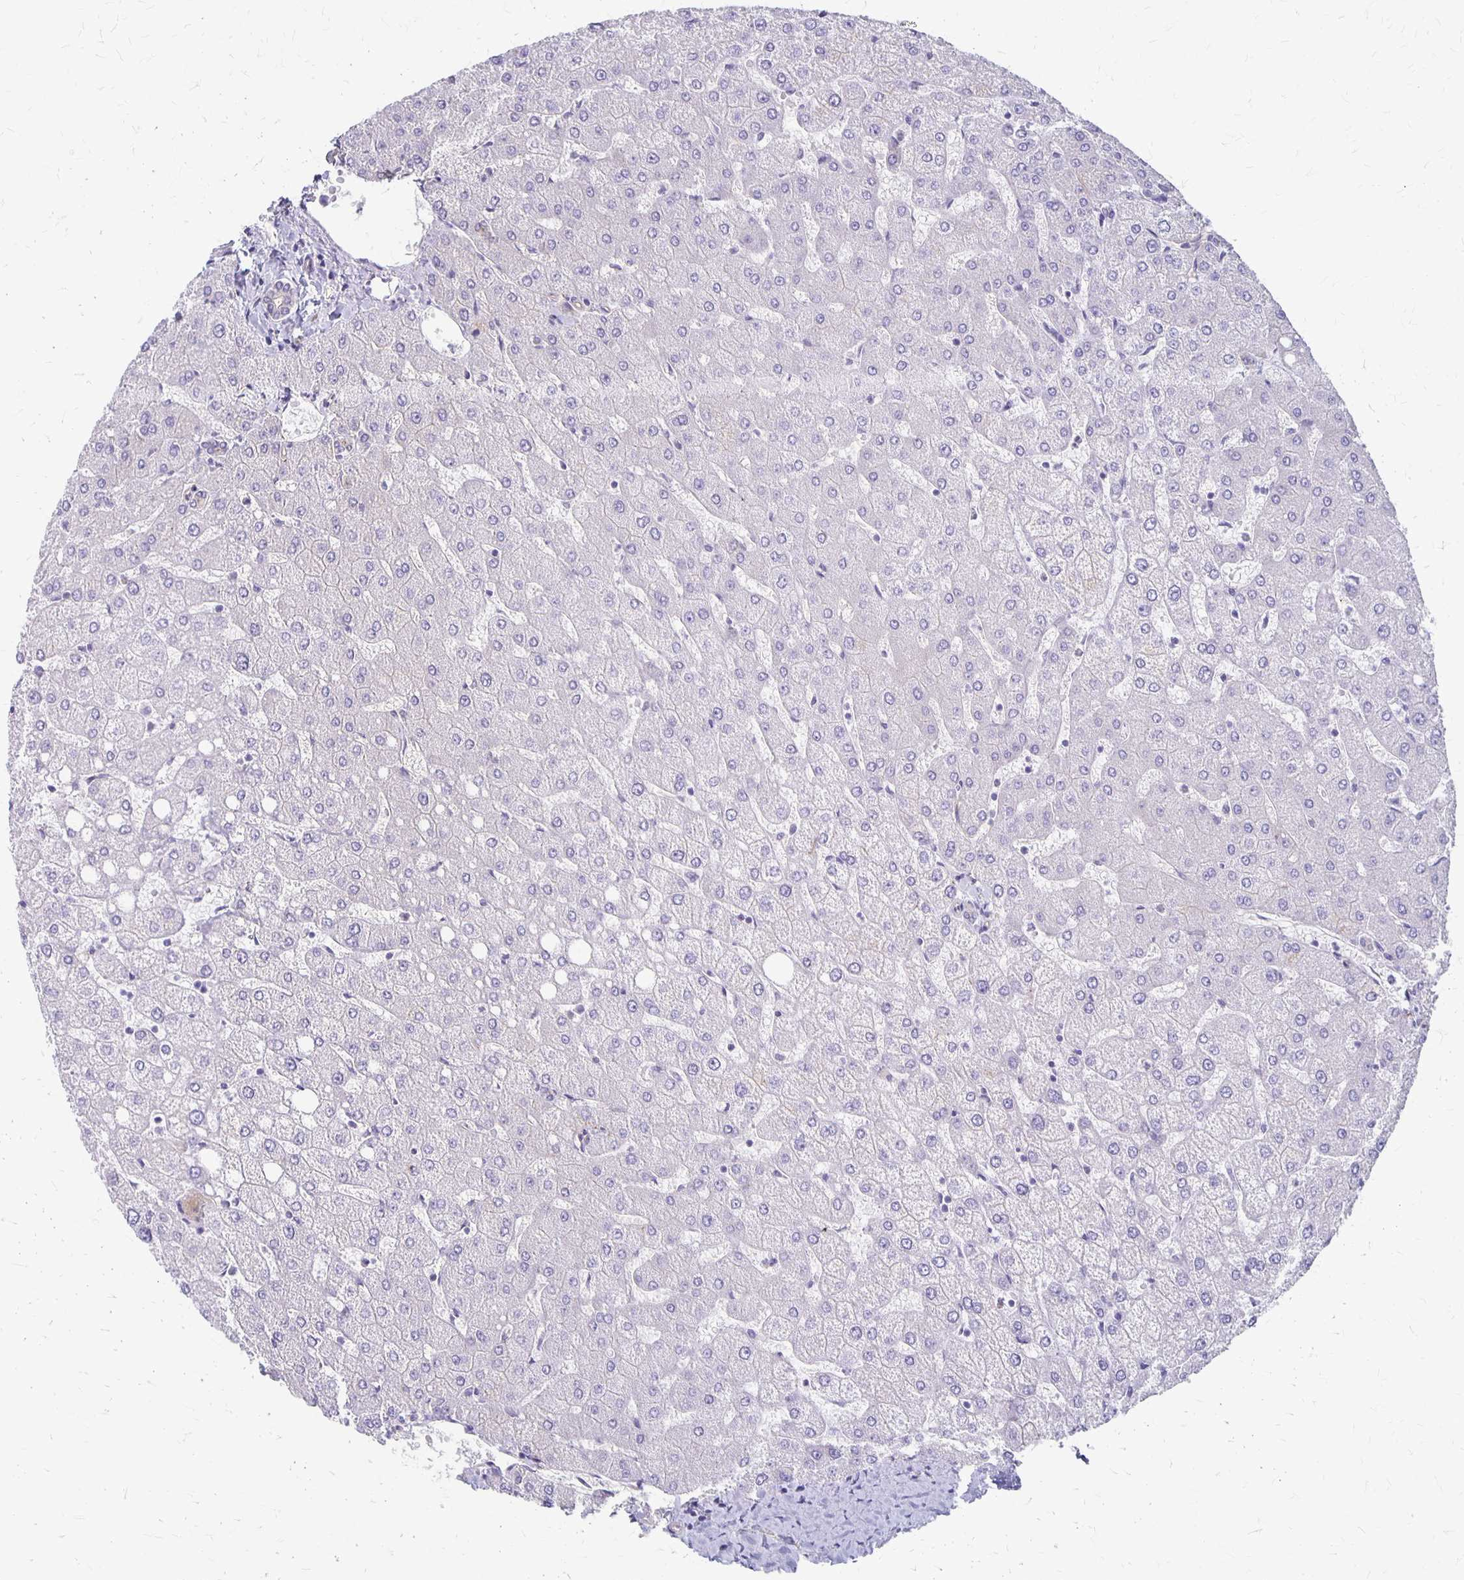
{"staining": {"intensity": "negative", "quantity": "none", "location": "none"}, "tissue": "liver", "cell_type": "Cholangiocytes", "image_type": "normal", "snomed": [{"axis": "morphology", "description": "Normal tissue, NOS"}, {"axis": "topography", "description": "Liver"}], "caption": "Photomicrograph shows no significant protein expression in cholangiocytes of benign liver. (DAB (3,3'-diaminobenzidine) IHC visualized using brightfield microscopy, high magnification).", "gene": "PPP1R3E", "patient": {"sex": "female", "age": 54}}